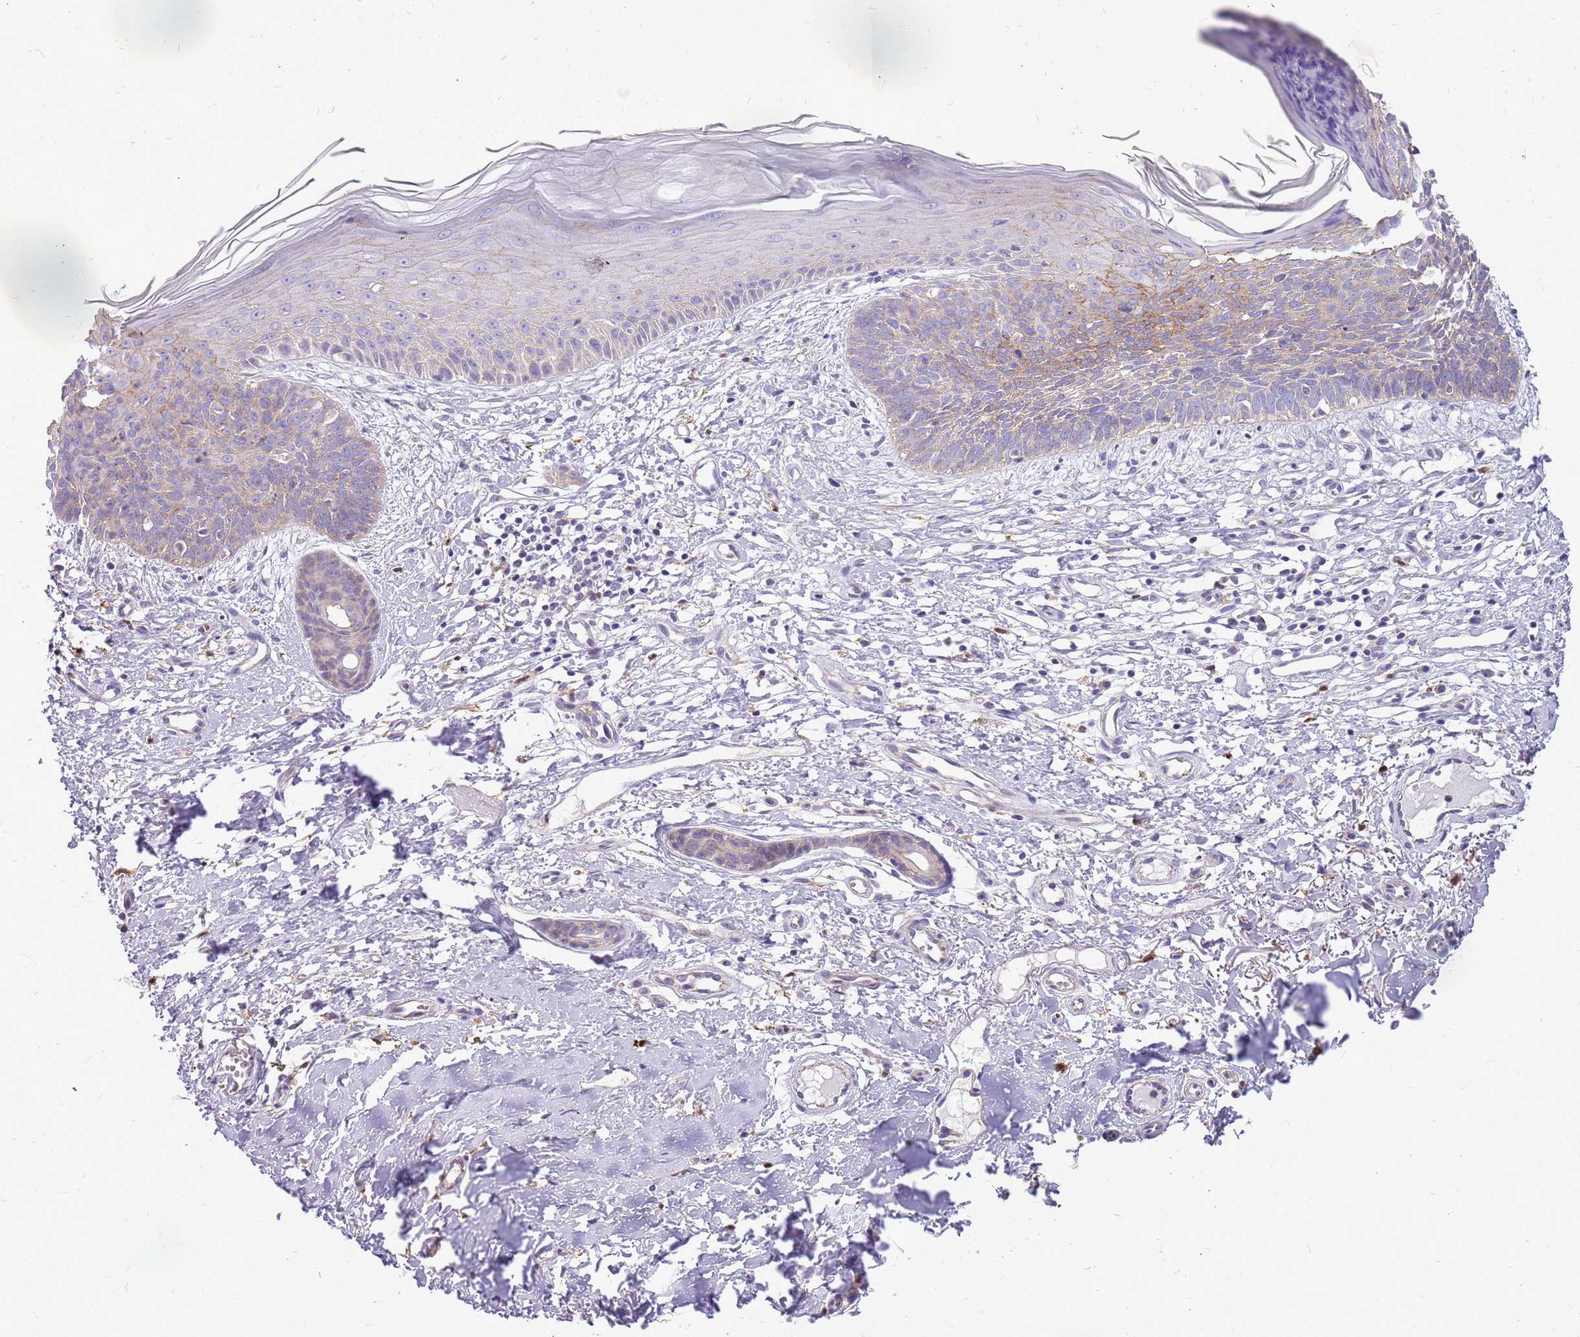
{"staining": {"intensity": "weak", "quantity": "<25%", "location": "cytoplasmic/membranous"}, "tissue": "skin cancer", "cell_type": "Tumor cells", "image_type": "cancer", "snomed": [{"axis": "morphology", "description": "Basal cell carcinoma"}, {"axis": "topography", "description": "Skin"}], "caption": "This is an IHC histopathology image of human skin basal cell carcinoma. There is no staining in tumor cells.", "gene": "WDR90", "patient": {"sex": "male", "age": 78}}